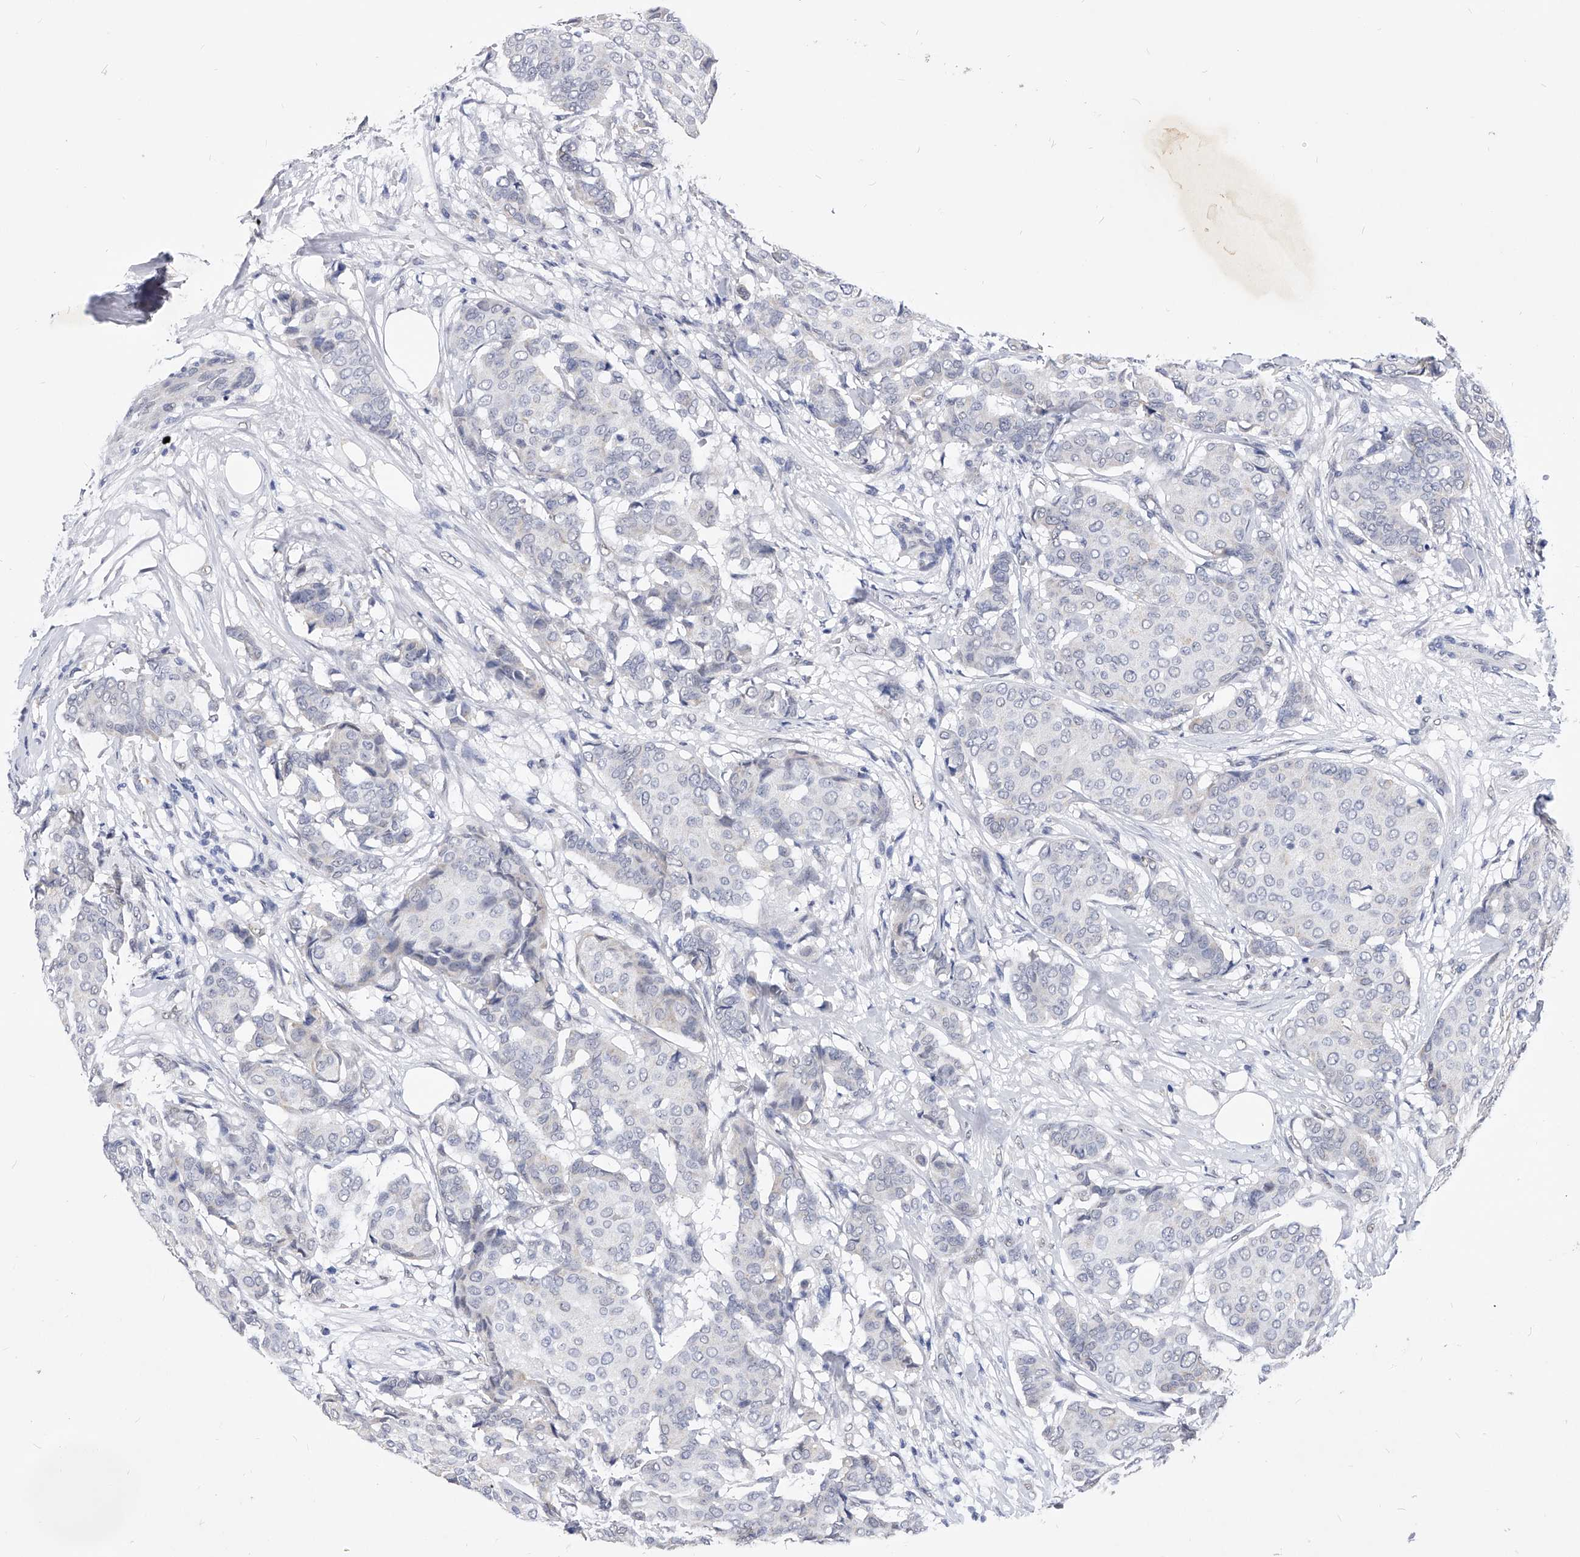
{"staining": {"intensity": "negative", "quantity": "none", "location": "none"}, "tissue": "breast cancer", "cell_type": "Tumor cells", "image_type": "cancer", "snomed": [{"axis": "morphology", "description": "Duct carcinoma"}, {"axis": "topography", "description": "Breast"}], "caption": "Immunohistochemical staining of human breast cancer demonstrates no significant positivity in tumor cells.", "gene": "ZNF529", "patient": {"sex": "female", "age": 75}}